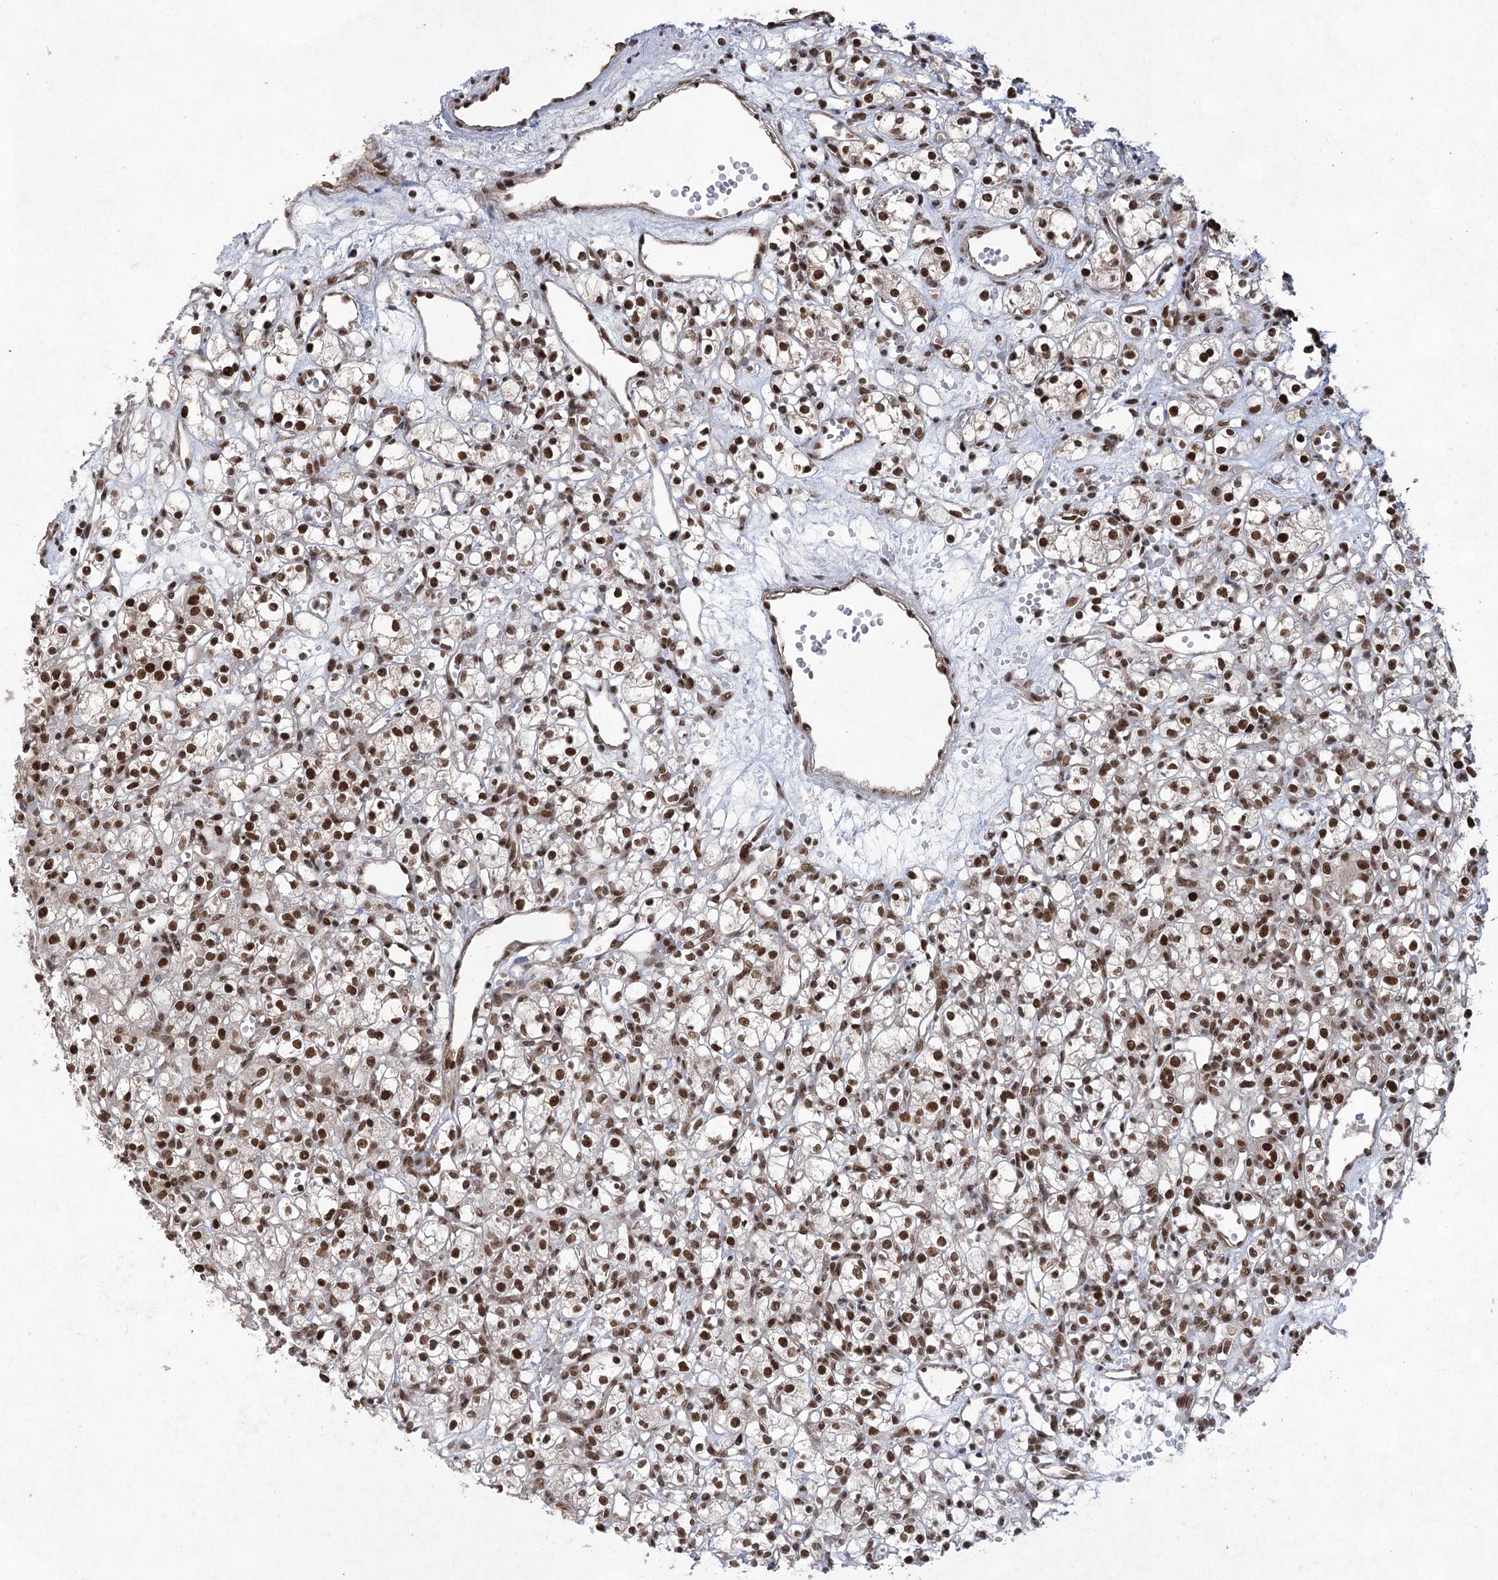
{"staining": {"intensity": "moderate", "quantity": ">75%", "location": "nuclear"}, "tissue": "renal cancer", "cell_type": "Tumor cells", "image_type": "cancer", "snomed": [{"axis": "morphology", "description": "Adenocarcinoma, NOS"}, {"axis": "topography", "description": "Kidney"}], "caption": "Protein staining demonstrates moderate nuclear positivity in about >75% of tumor cells in renal adenocarcinoma.", "gene": "ZCCHC8", "patient": {"sex": "female", "age": 59}}